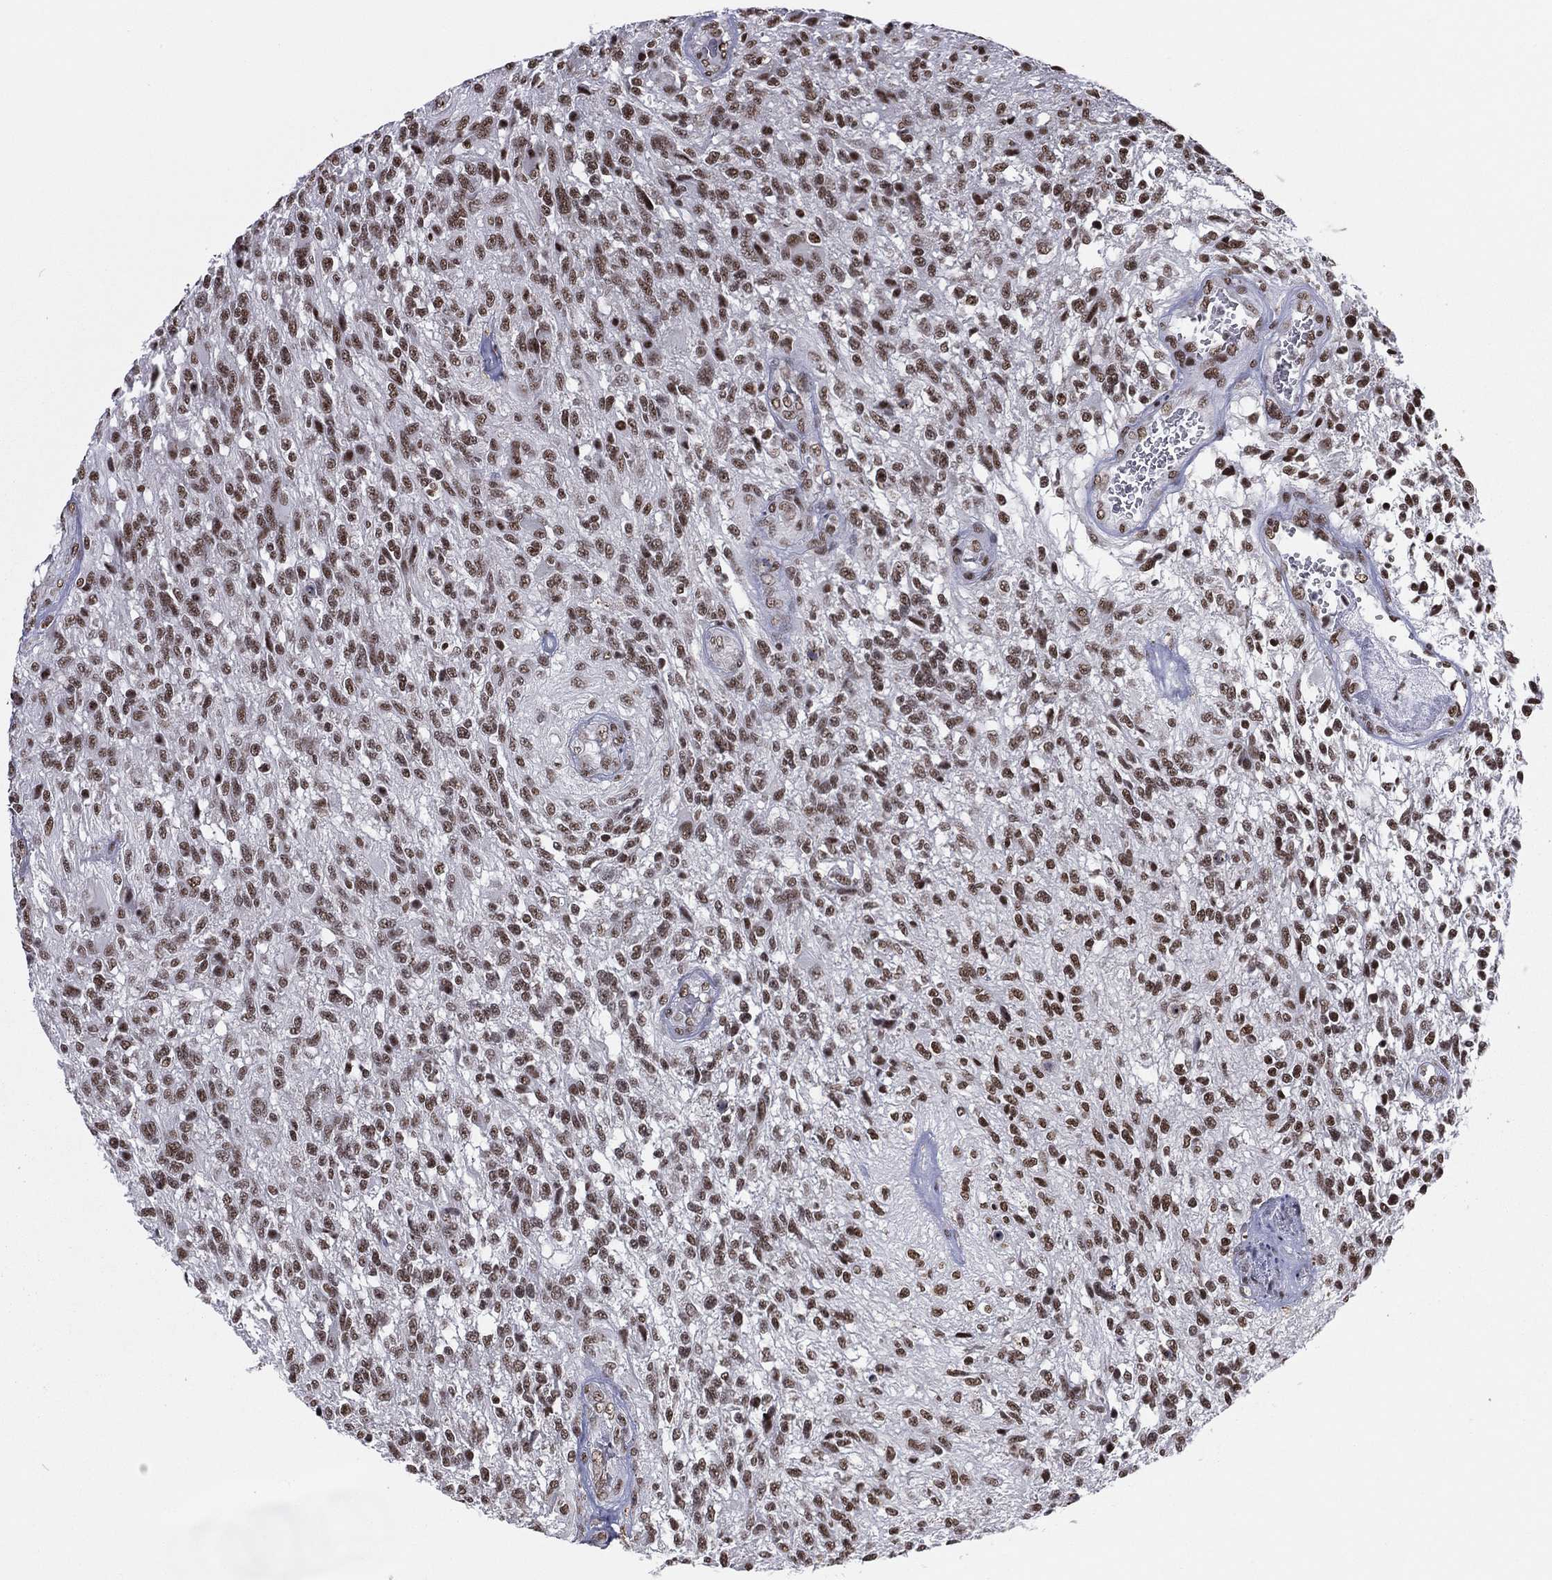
{"staining": {"intensity": "strong", "quantity": ">75%", "location": "nuclear"}, "tissue": "glioma", "cell_type": "Tumor cells", "image_type": "cancer", "snomed": [{"axis": "morphology", "description": "Glioma, malignant, High grade"}, {"axis": "topography", "description": "Brain"}], "caption": "DAB (3,3'-diaminobenzidine) immunohistochemical staining of malignant glioma (high-grade) displays strong nuclear protein staining in approximately >75% of tumor cells. The protein of interest is shown in brown color, while the nuclei are stained blue.", "gene": "ZNF7", "patient": {"sex": "male", "age": 56}}